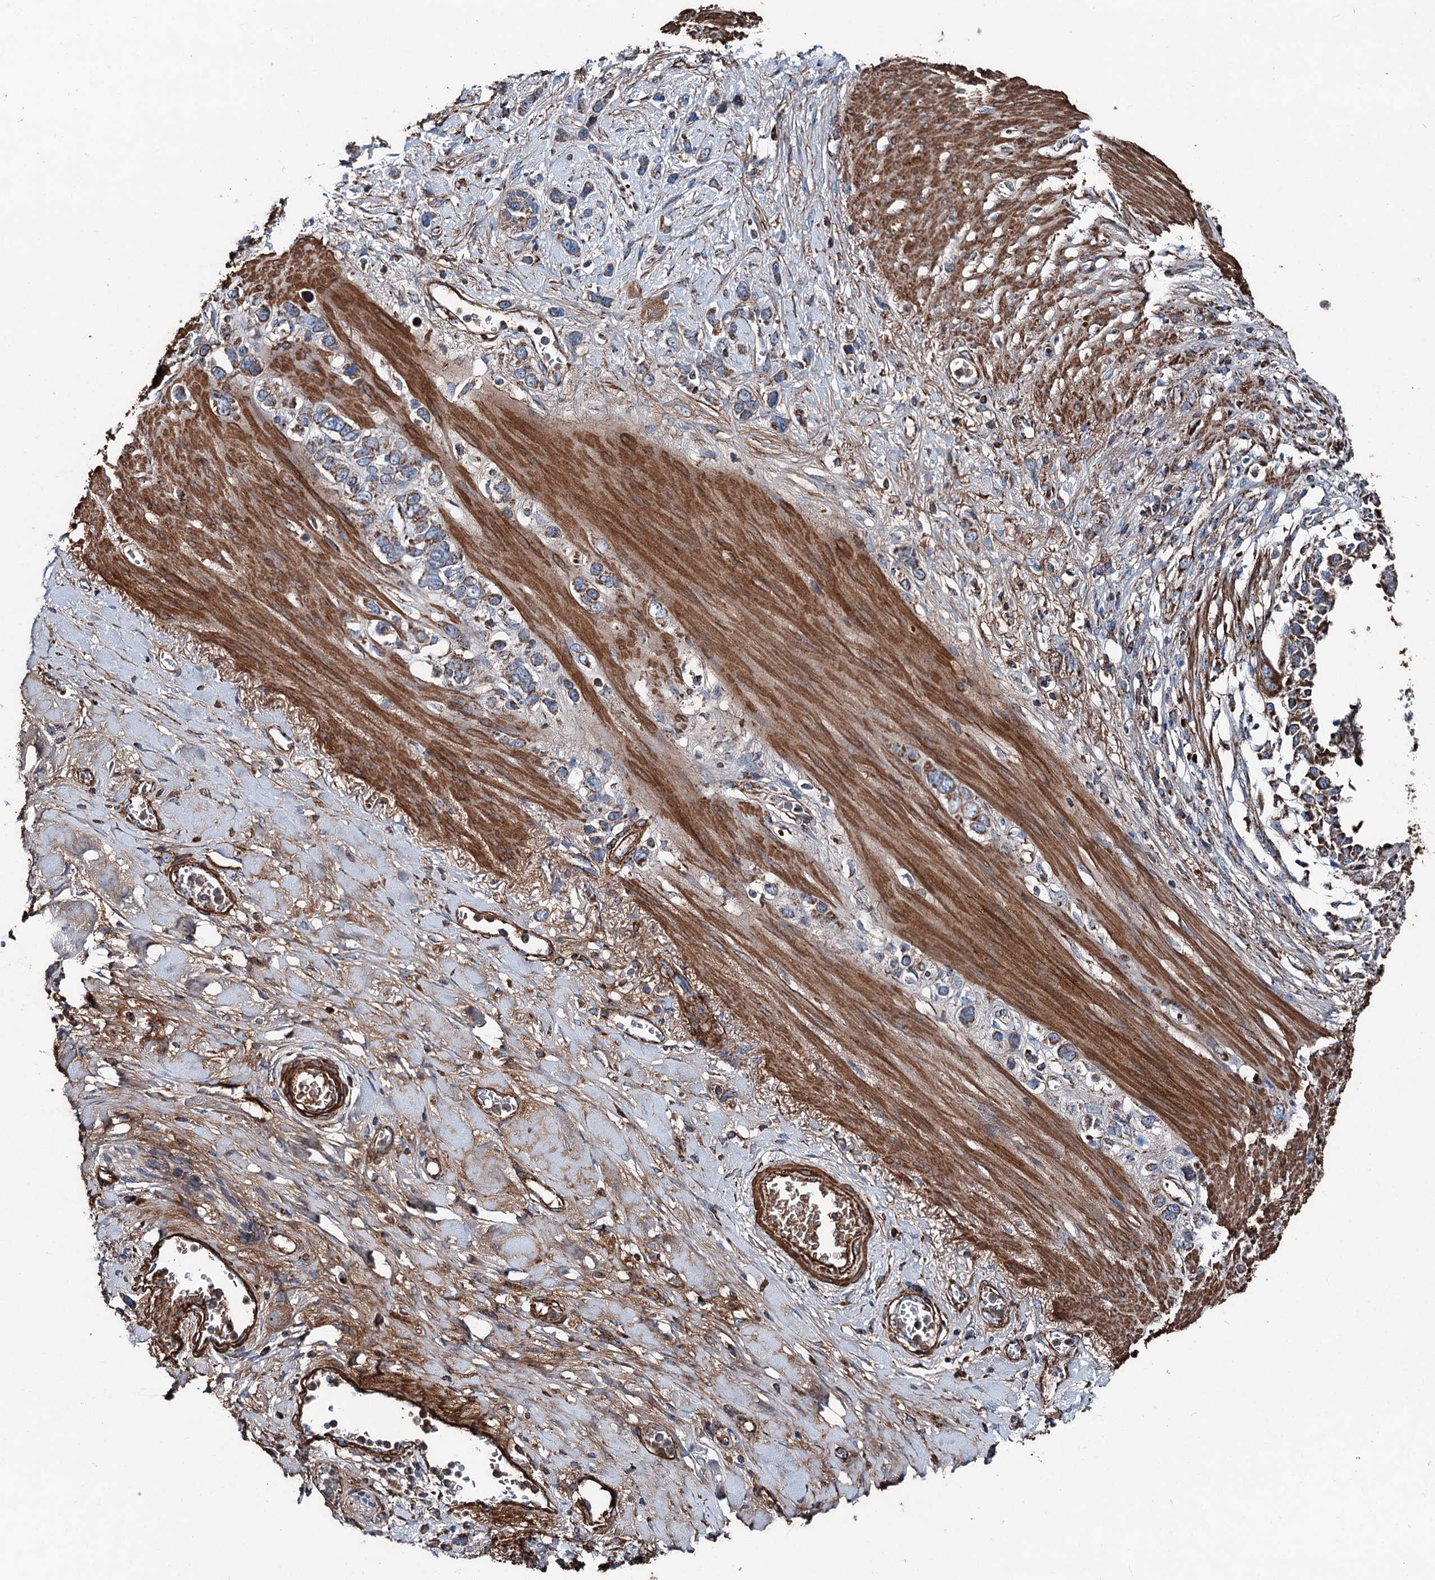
{"staining": {"intensity": "moderate", "quantity": ">75%", "location": "cytoplasmic/membranous"}, "tissue": "stomach cancer", "cell_type": "Tumor cells", "image_type": "cancer", "snomed": [{"axis": "morphology", "description": "Adenocarcinoma, NOS"}, {"axis": "morphology", "description": "Adenocarcinoma, High grade"}, {"axis": "topography", "description": "Stomach, upper"}, {"axis": "topography", "description": "Stomach, lower"}], "caption": "Tumor cells show medium levels of moderate cytoplasmic/membranous staining in approximately >75% of cells in stomach cancer (adenocarcinoma (high-grade)). (DAB (3,3'-diaminobenzidine) = brown stain, brightfield microscopy at high magnification).", "gene": "DDIAS", "patient": {"sex": "female", "age": 65}}